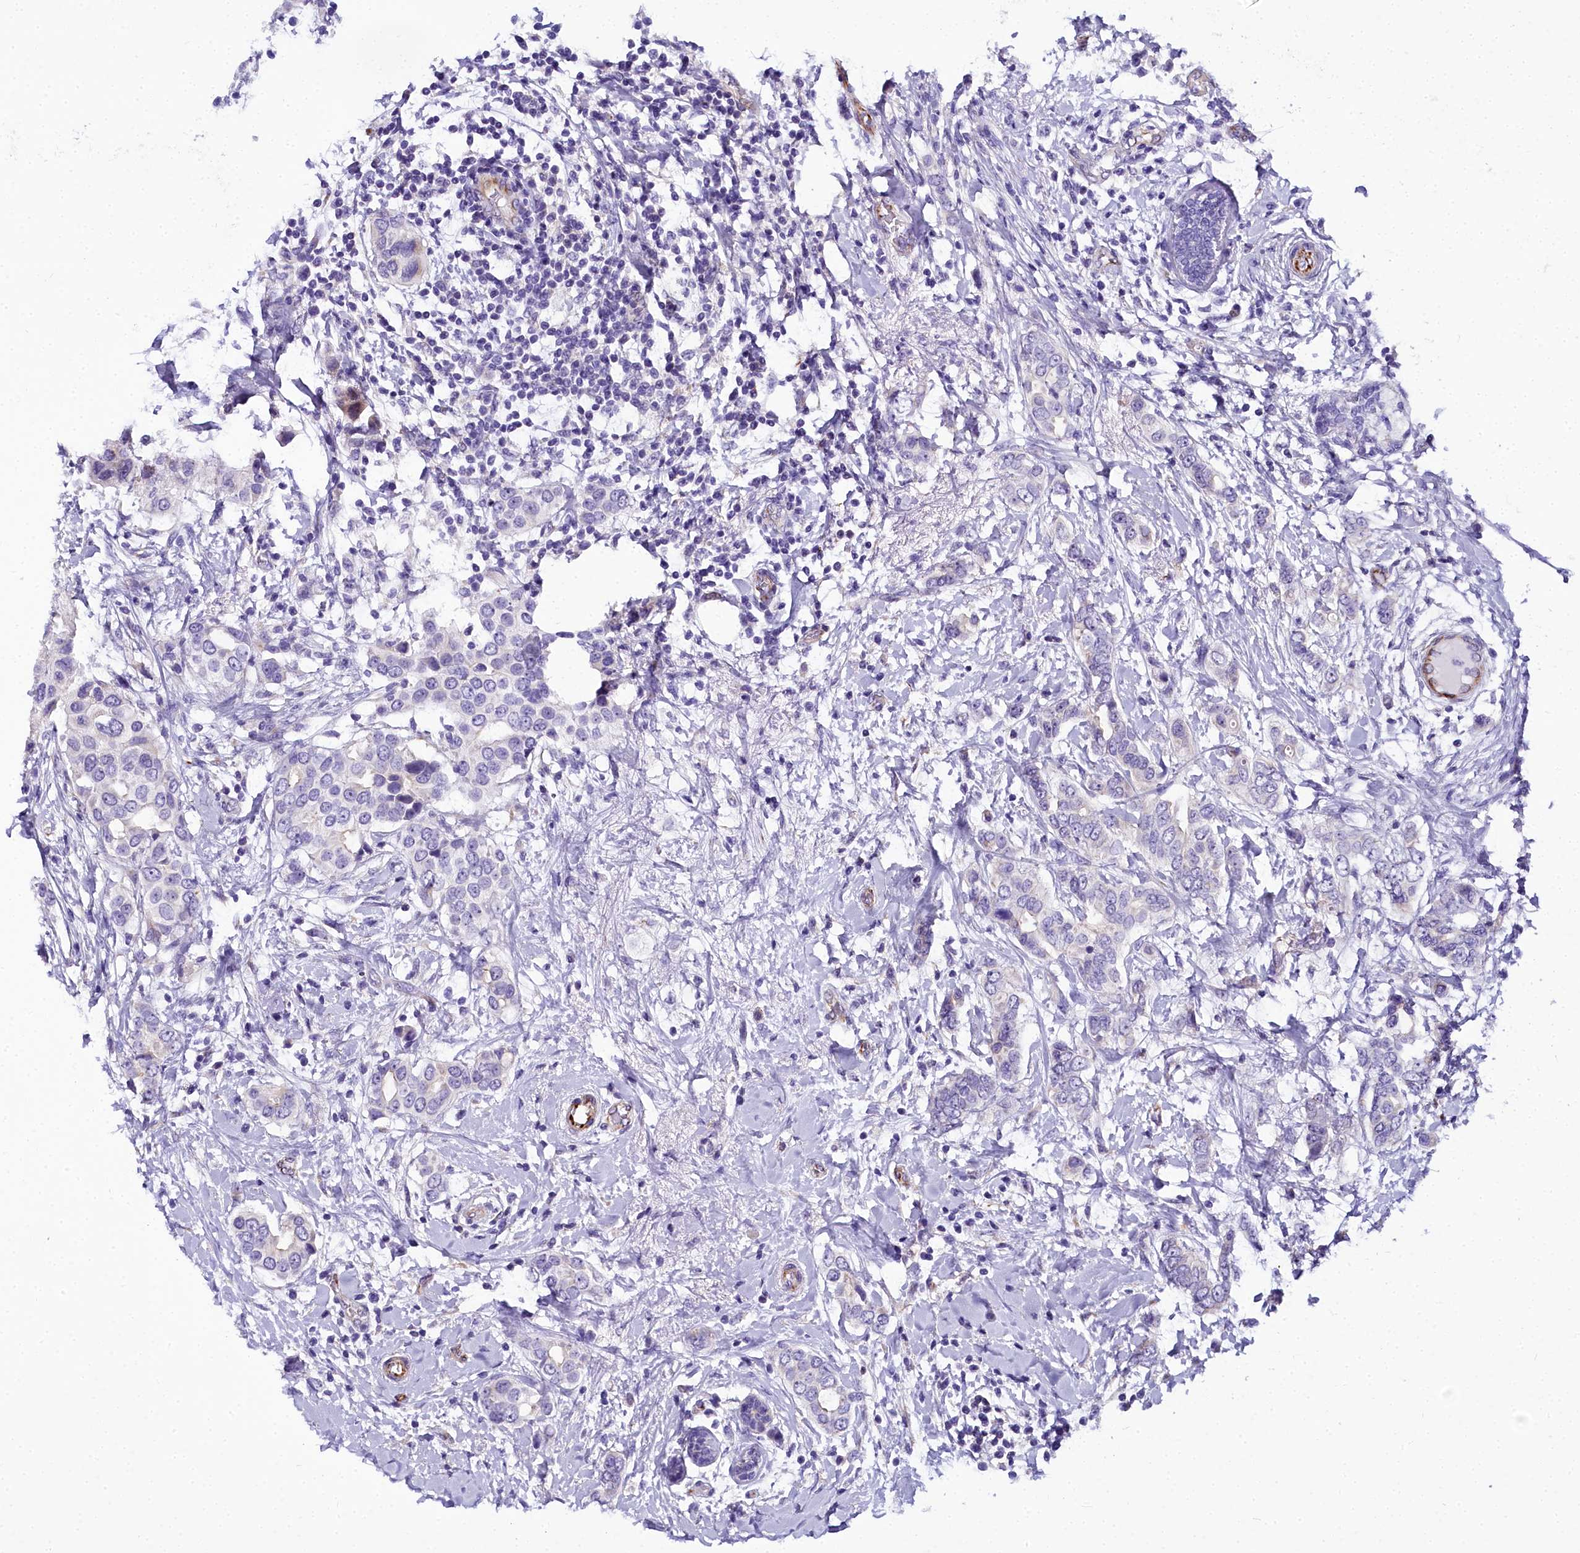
{"staining": {"intensity": "negative", "quantity": "none", "location": "none"}, "tissue": "breast cancer", "cell_type": "Tumor cells", "image_type": "cancer", "snomed": [{"axis": "morphology", "description": "Lobular carcinoma"}, {"axis": "topography", "description": "Breast"}], "caption": "The histopathology image reveals no significant positivity in tumor cells of breast cancer (lobular carcinoma). (Brightfield microscopy of DAB immunohistochemistry at high magnification).", "gene": "TIMM22", "patient": {"sex": "female", "age": 51}}